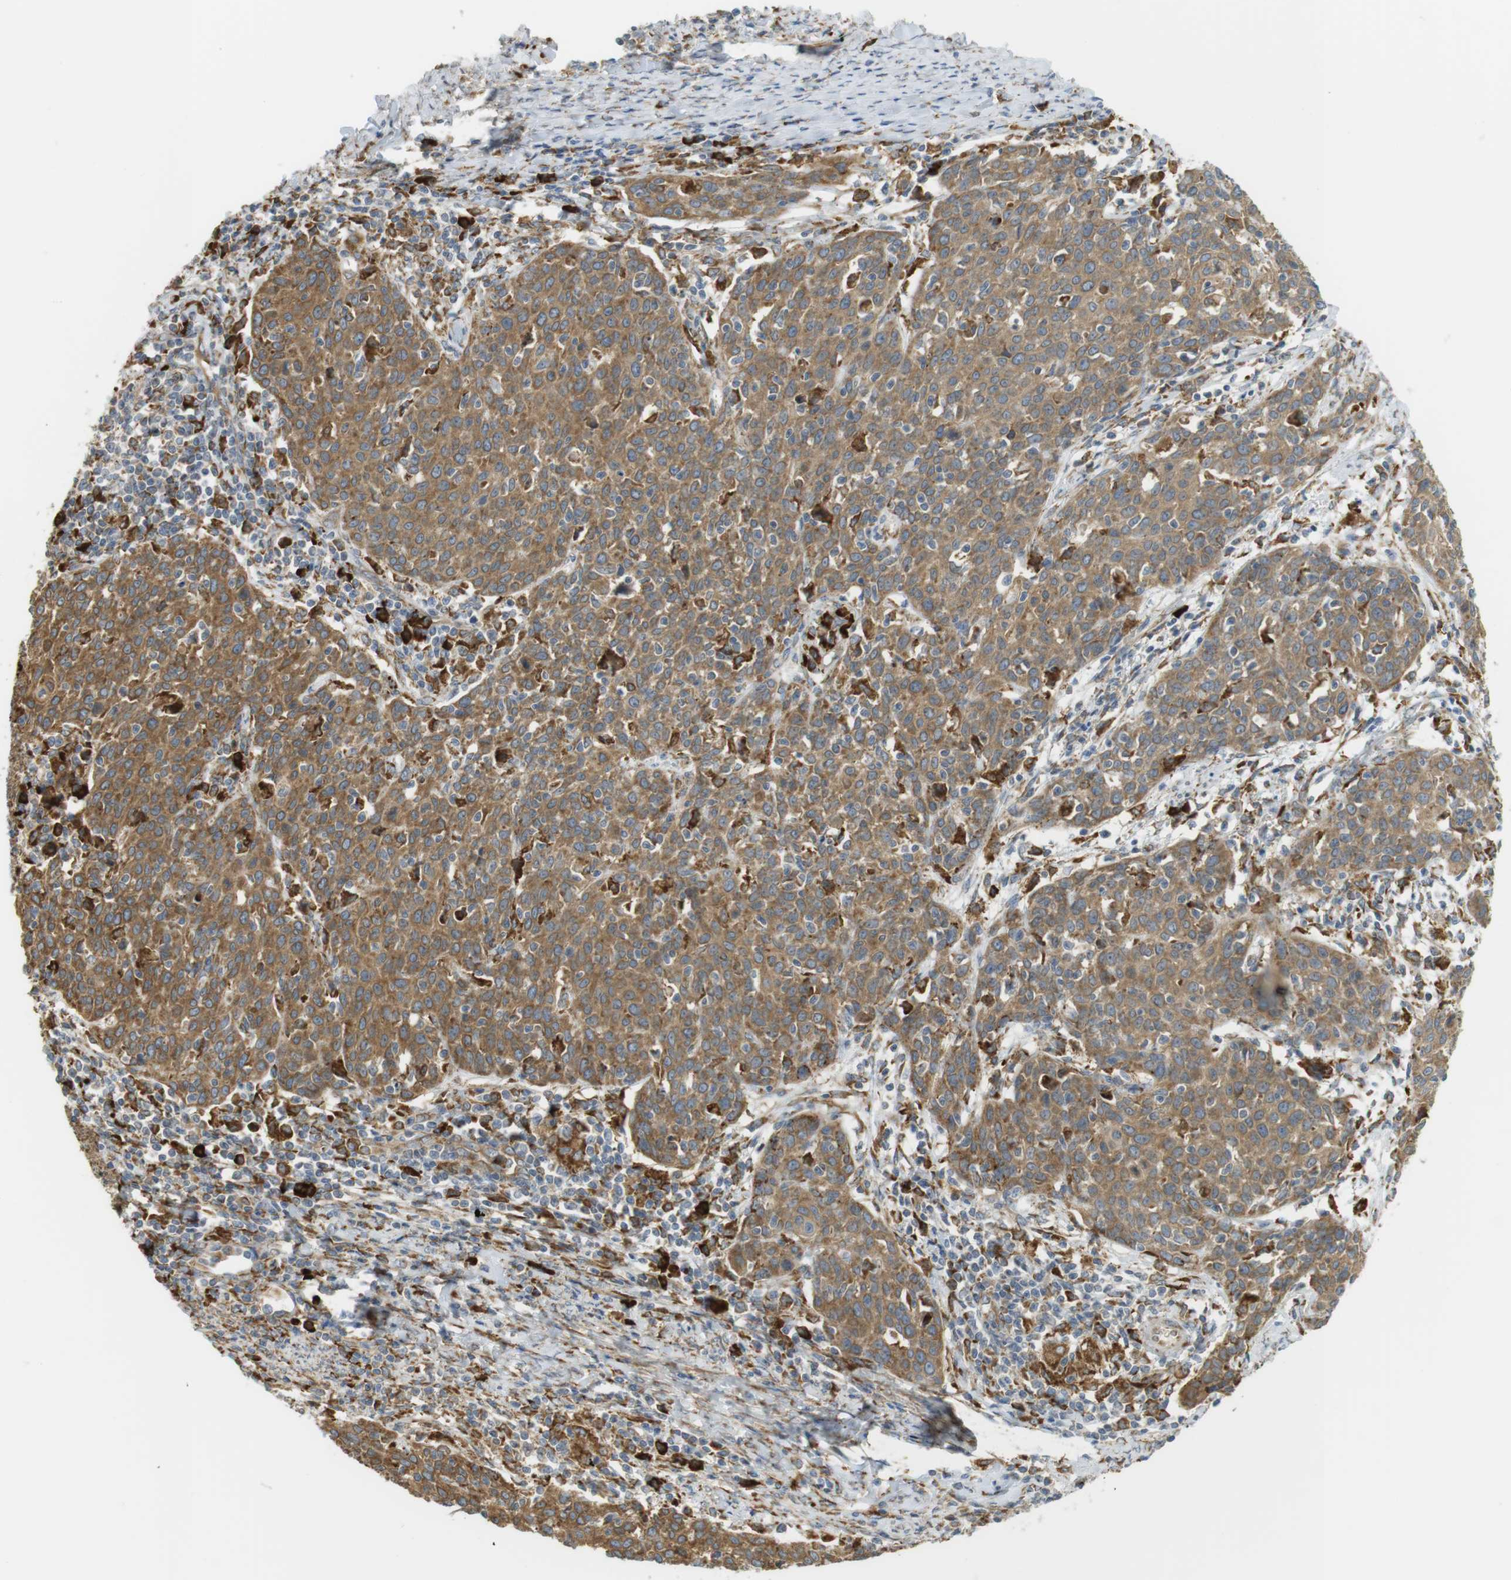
{"staining": {"intensity": "moderate", "quantity": ">75%", "location": "cytoplasmic/membranous"}, "tissue": "cervical cancer", "cell_type": "Tumor cells", "image_type": "cancer", "snomed": [{"axis": "morphology", "description": "Squamous cell carcinoma, NOS"}, {"axis": "topography", "description": "Cervix"}], "caption": "Immunohistochemical staining of human cervical squamous cell carcinoma displays medium levels of moderate cytoplasmic/membranous staining in approximately >75% of tumor cells.", "gene": "MBOAT2", "patient": {"sex": "female", "age": 38}}